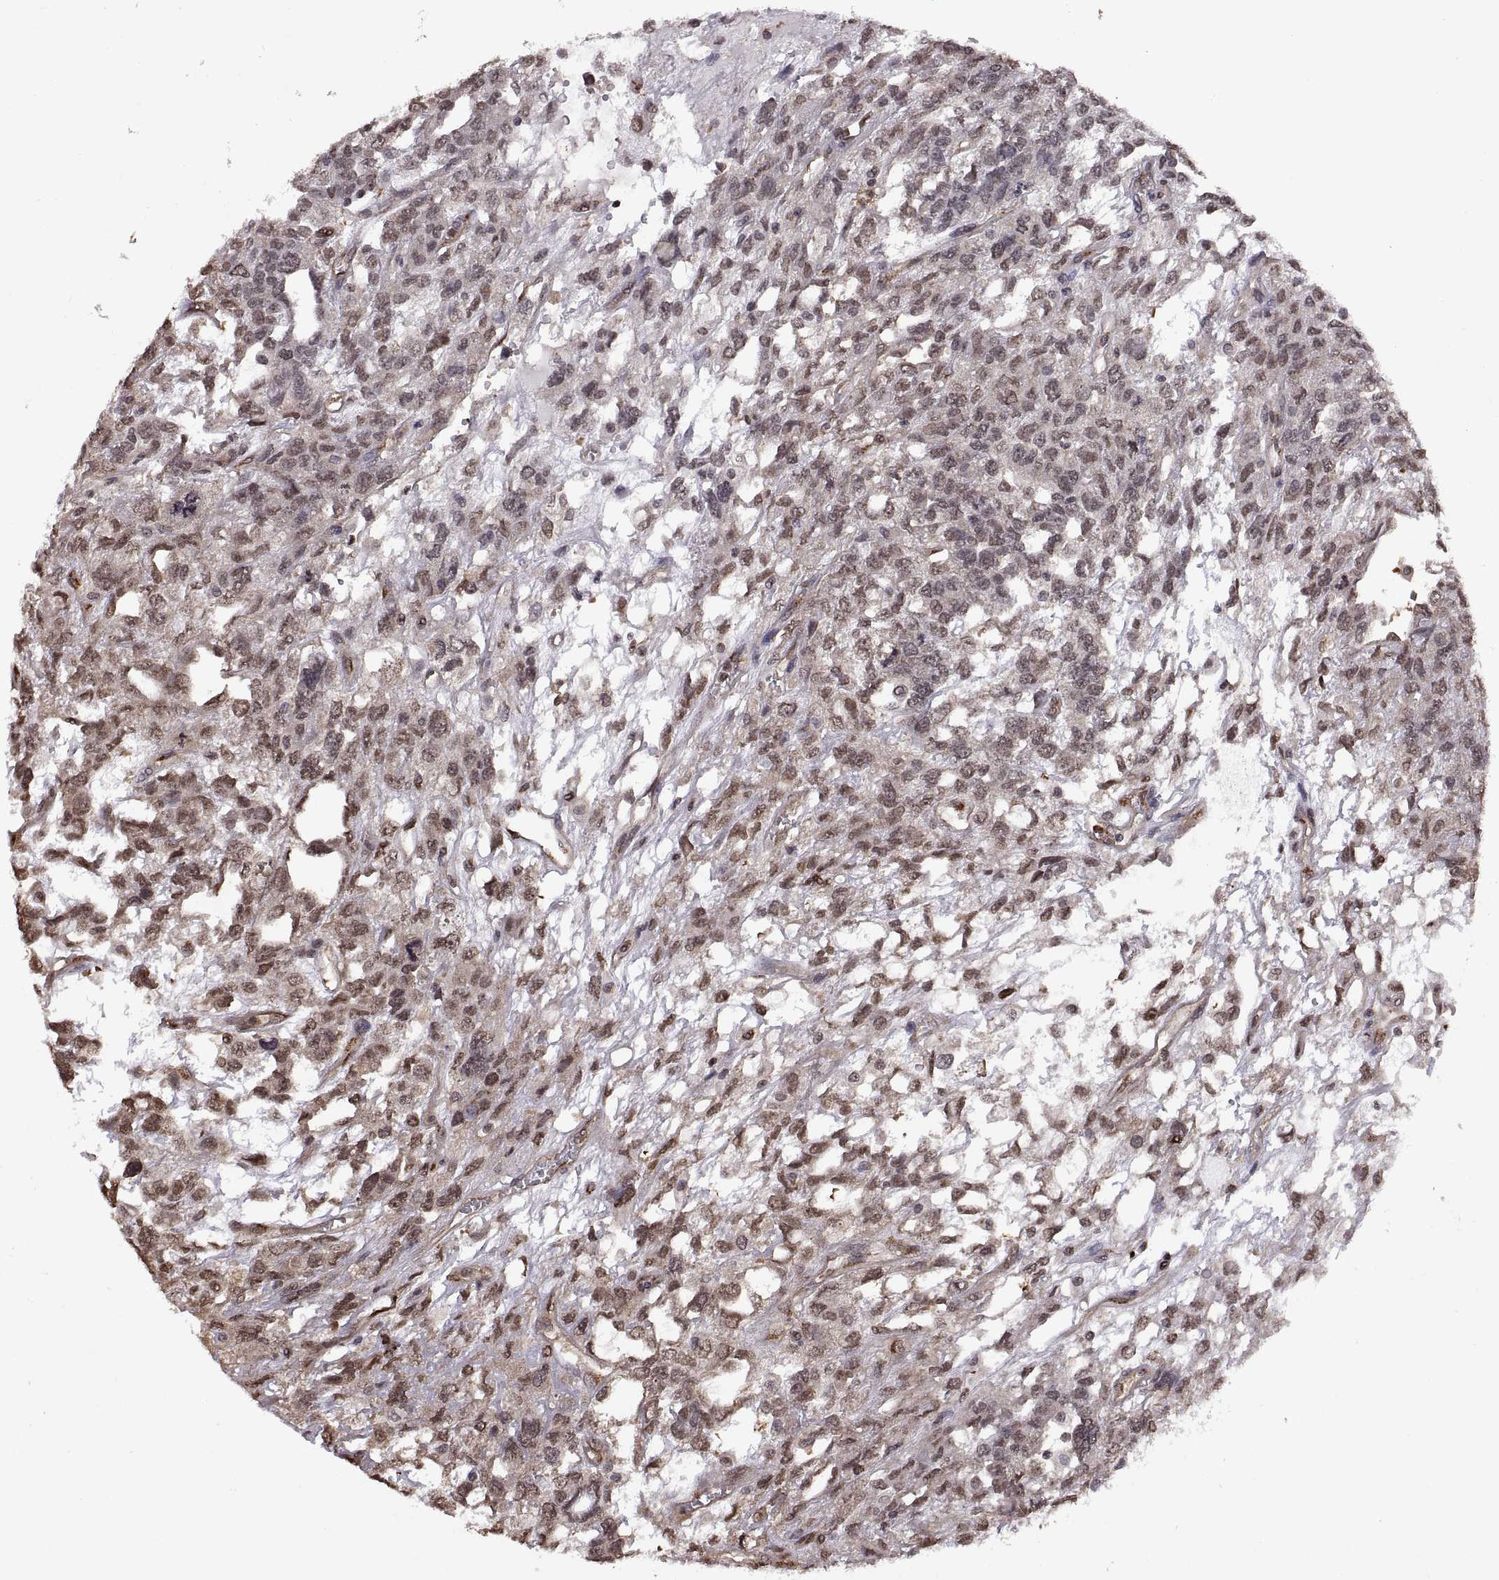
{"staining": {"intensity": "weak", "quantity": "25%-75%", "location": "nuclear"}, "tissue": "testis cancer", "cell_type": "Tumor cells", "image_type": "cancer", "snomed": [{"axis": "morphology", "description": "Seminoma, NOS"}, {"axis": "topography", "description": "Testis"}], "caption": "A low amount of weak nuclear positivity is identified in approximately 25%-75% of tumor cells in testis seminoma tissue.", "gene": "ARRB1", "patient": {"sex": "male", "age": 52}}